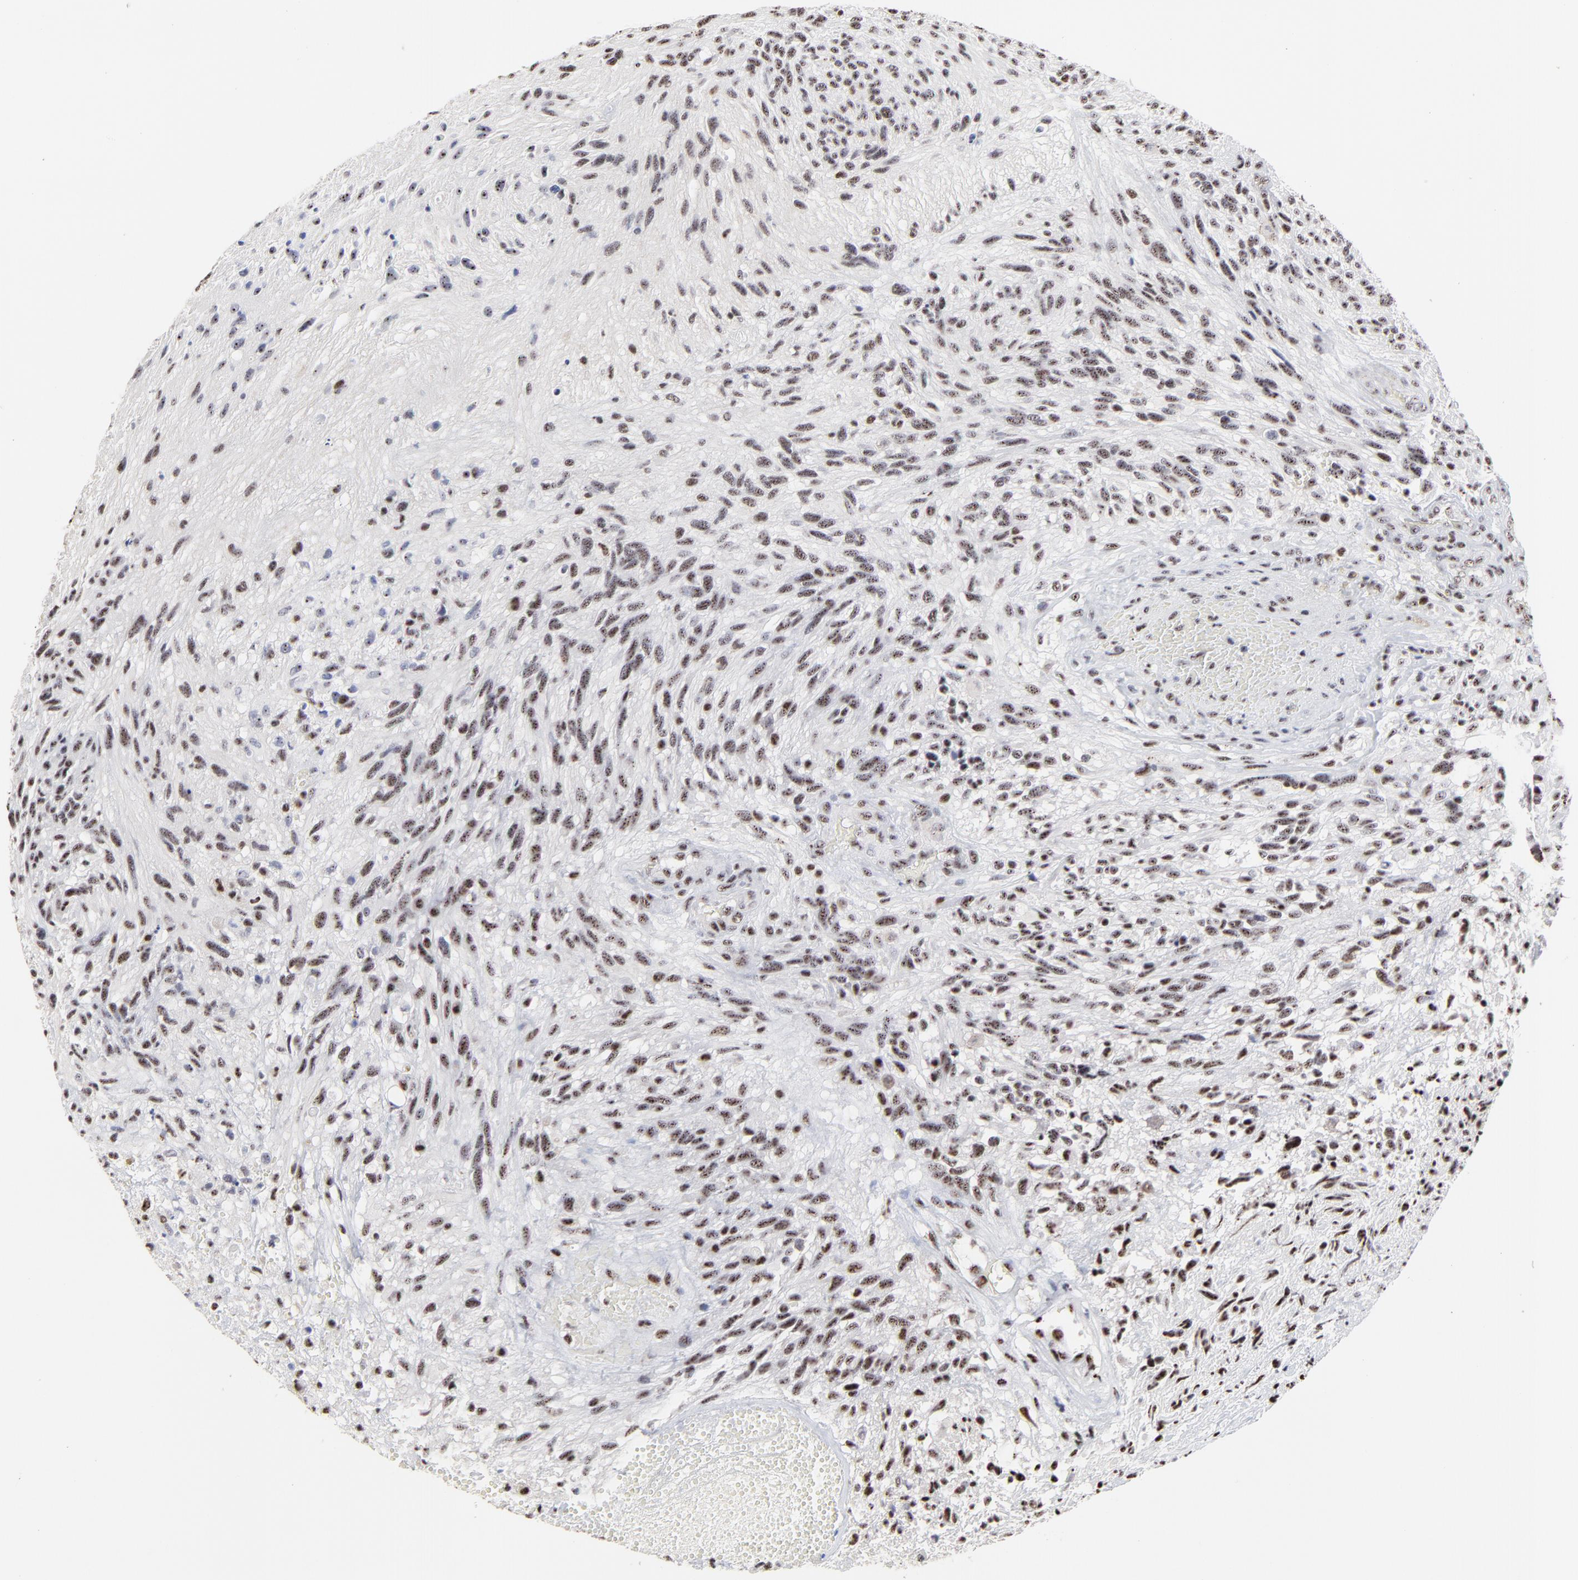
{"staining": {"intensity": "weak", "quantity": ">75%", "location": "nuclear"}, "tissue": "glioma", "cell_type": "Tumor cells", "image_type": "cancer", "snomed": [{"axis": "morphology", "description": "Normal tissue, NOS"}, {"axis": "morphology", "description": "Glioma, malignant, High grade"}, {"axis": "topography", "description": "Cerebral cortex"}], "caption": "Weak nuclear staining for a protein is present in about >75% of tumor cells of glioma using immunohistochemistry.", "gene": "MBD4", "patient": {"sex": "male", "age": 75}}